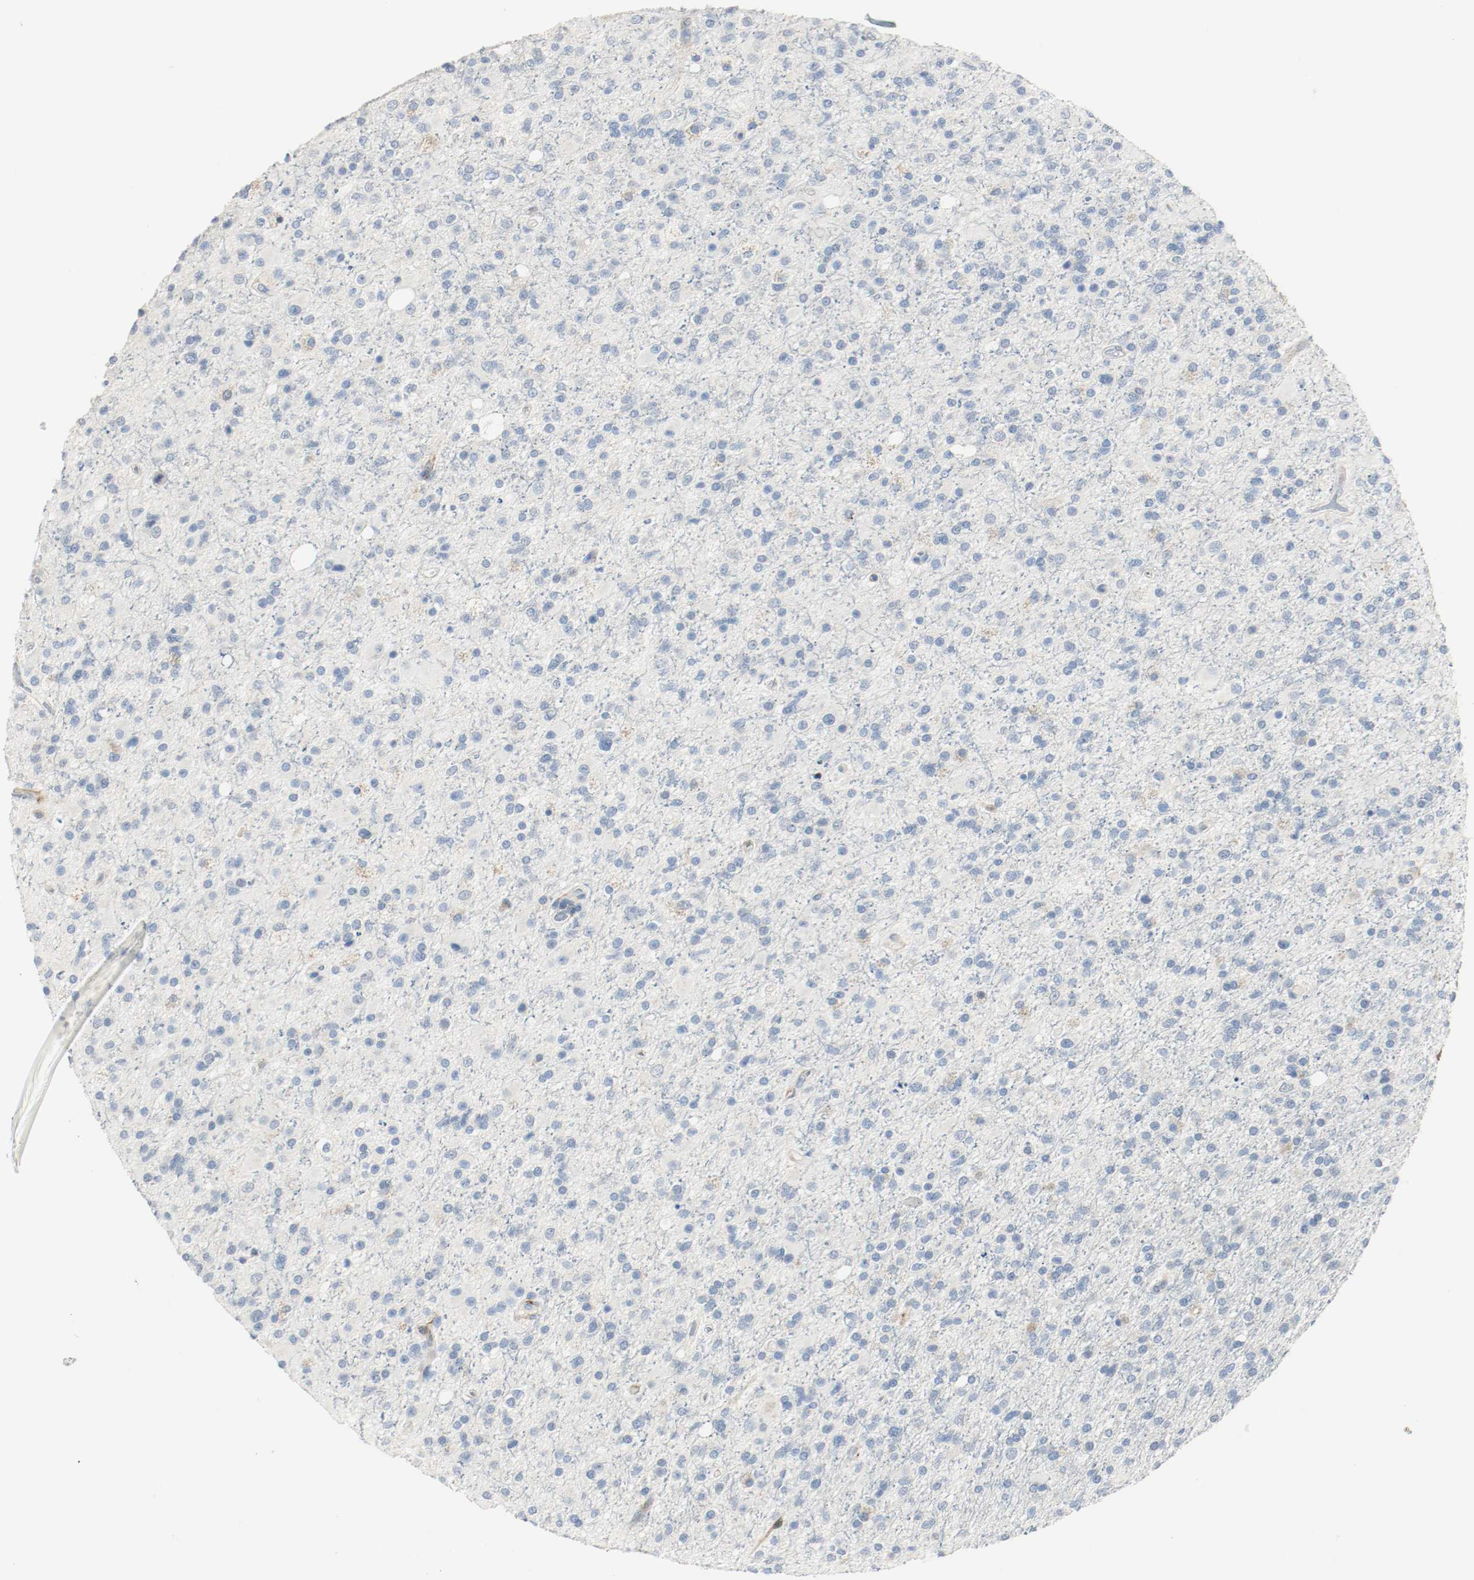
{"staining": {"intensity": "negative", "quantity": "none", "location": "none"}, "tissue": "glioma", "cell_type": "Tumor cells", "image_type": "cancer", "snomed": [{"axis": "morphology", "description": "Glioma, malignant, High grade"}, {"axis": "topography", "description": "Brain"}], "caption": "IHC of human high-grade glioma (malignant) shows no expression in tumor cells.", "gene": "LAMB1", "patient": {"sex": "male", "age": 33}}